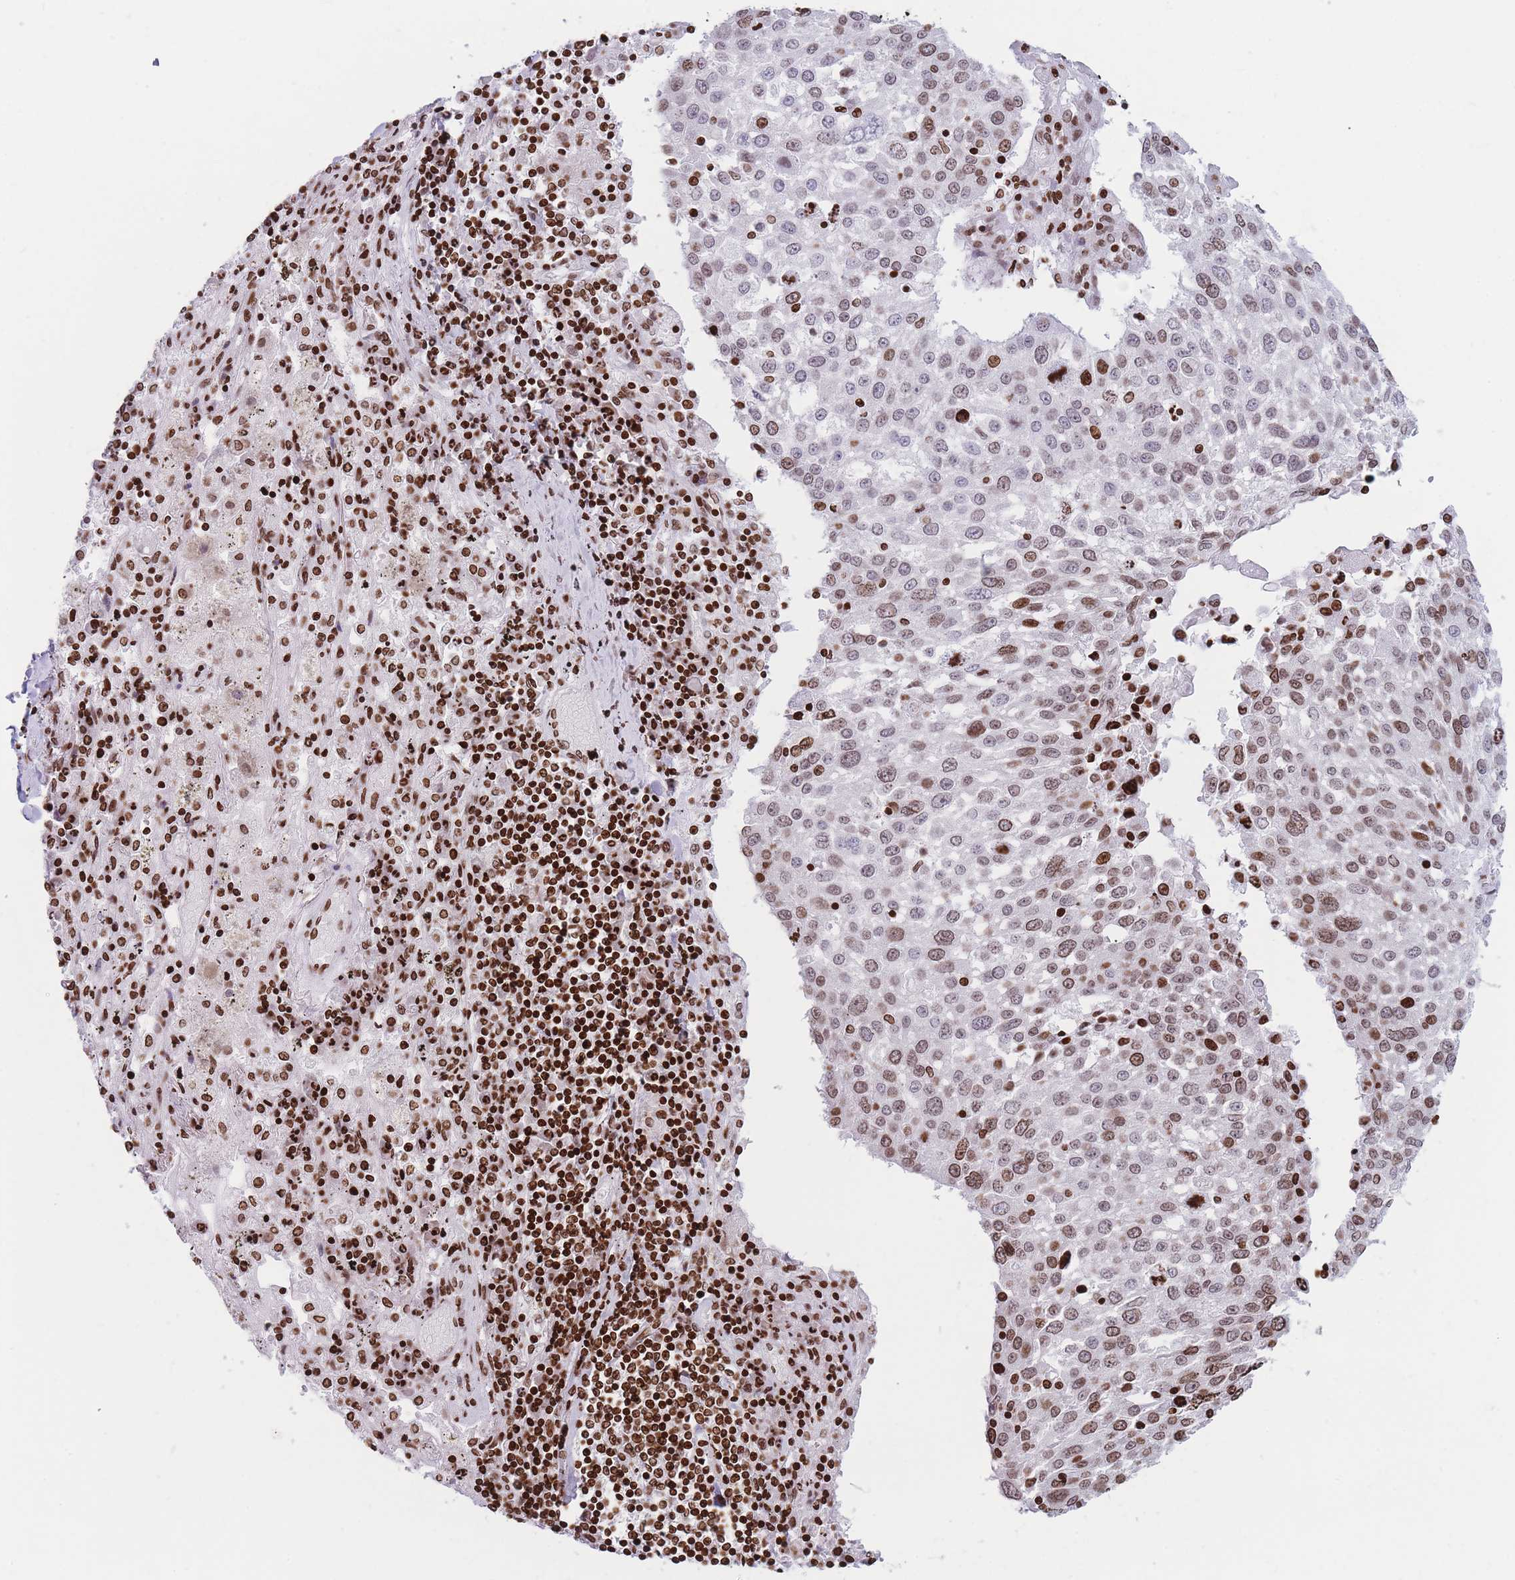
{"staining": {"intensity": "moderate", "quantity": ">75%", "location": "nuclear"}, "tissue": "lung cancer", "cell_type": "Tumor cells", "image_type": "cancer", "snomed": [{"axis": "morphology", "description": "Squamous cell carcinoma, NOS"}, {"axis": "topography", "description": "Lung"}], "caption": "A medium amount of moderate nuclear expression is appreciated in approximately >75% of tumor cells in lung cancer (squamous cell carcinoma) tissue. (DAB = brown stain, brightfield microscopy at high magnification).", "gene": "AK9", "patient": {"sex": "male", "age": 65}}